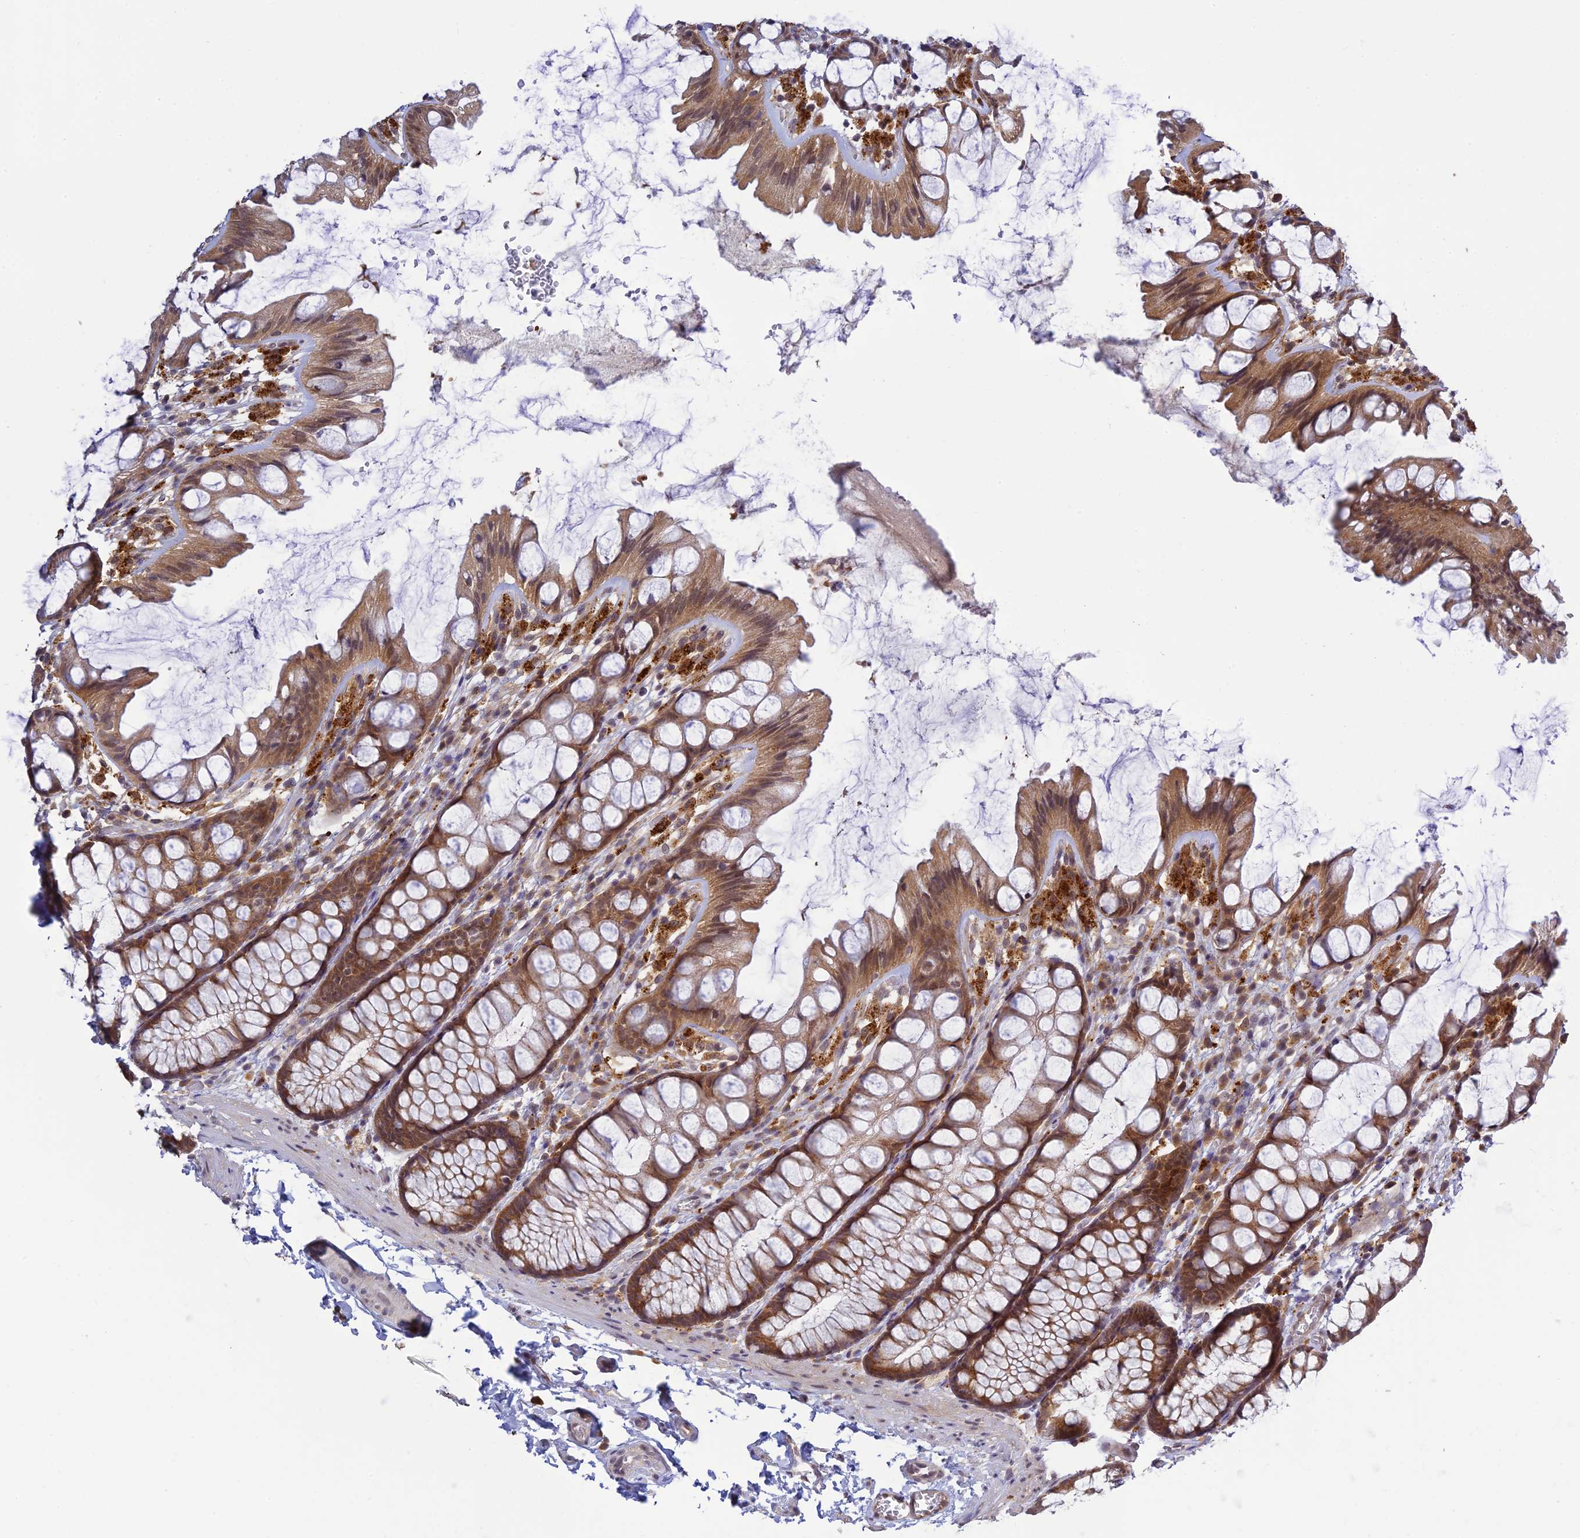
{"staining": {"intensity": "weak", "quantity": "25%-75%", "location": "cytoplasmic/membranous"}, "tissue": "colon", "cell_type": "Endothelial cells", "image_type": "normal", "snomed": [{"axis": "morphology", "description": "Normal tissue, NOS"}, {"axis": "topography", "description": "Colon"}], "caption": "This is an image of immunohistochemistry (IHC) staining of unremarkable colon, which shows weak positivity in the cytoplasmic/membranous of endothelial cells.", "gene": "SKIC8", "patient": {"sex": "male", "age": 47}}